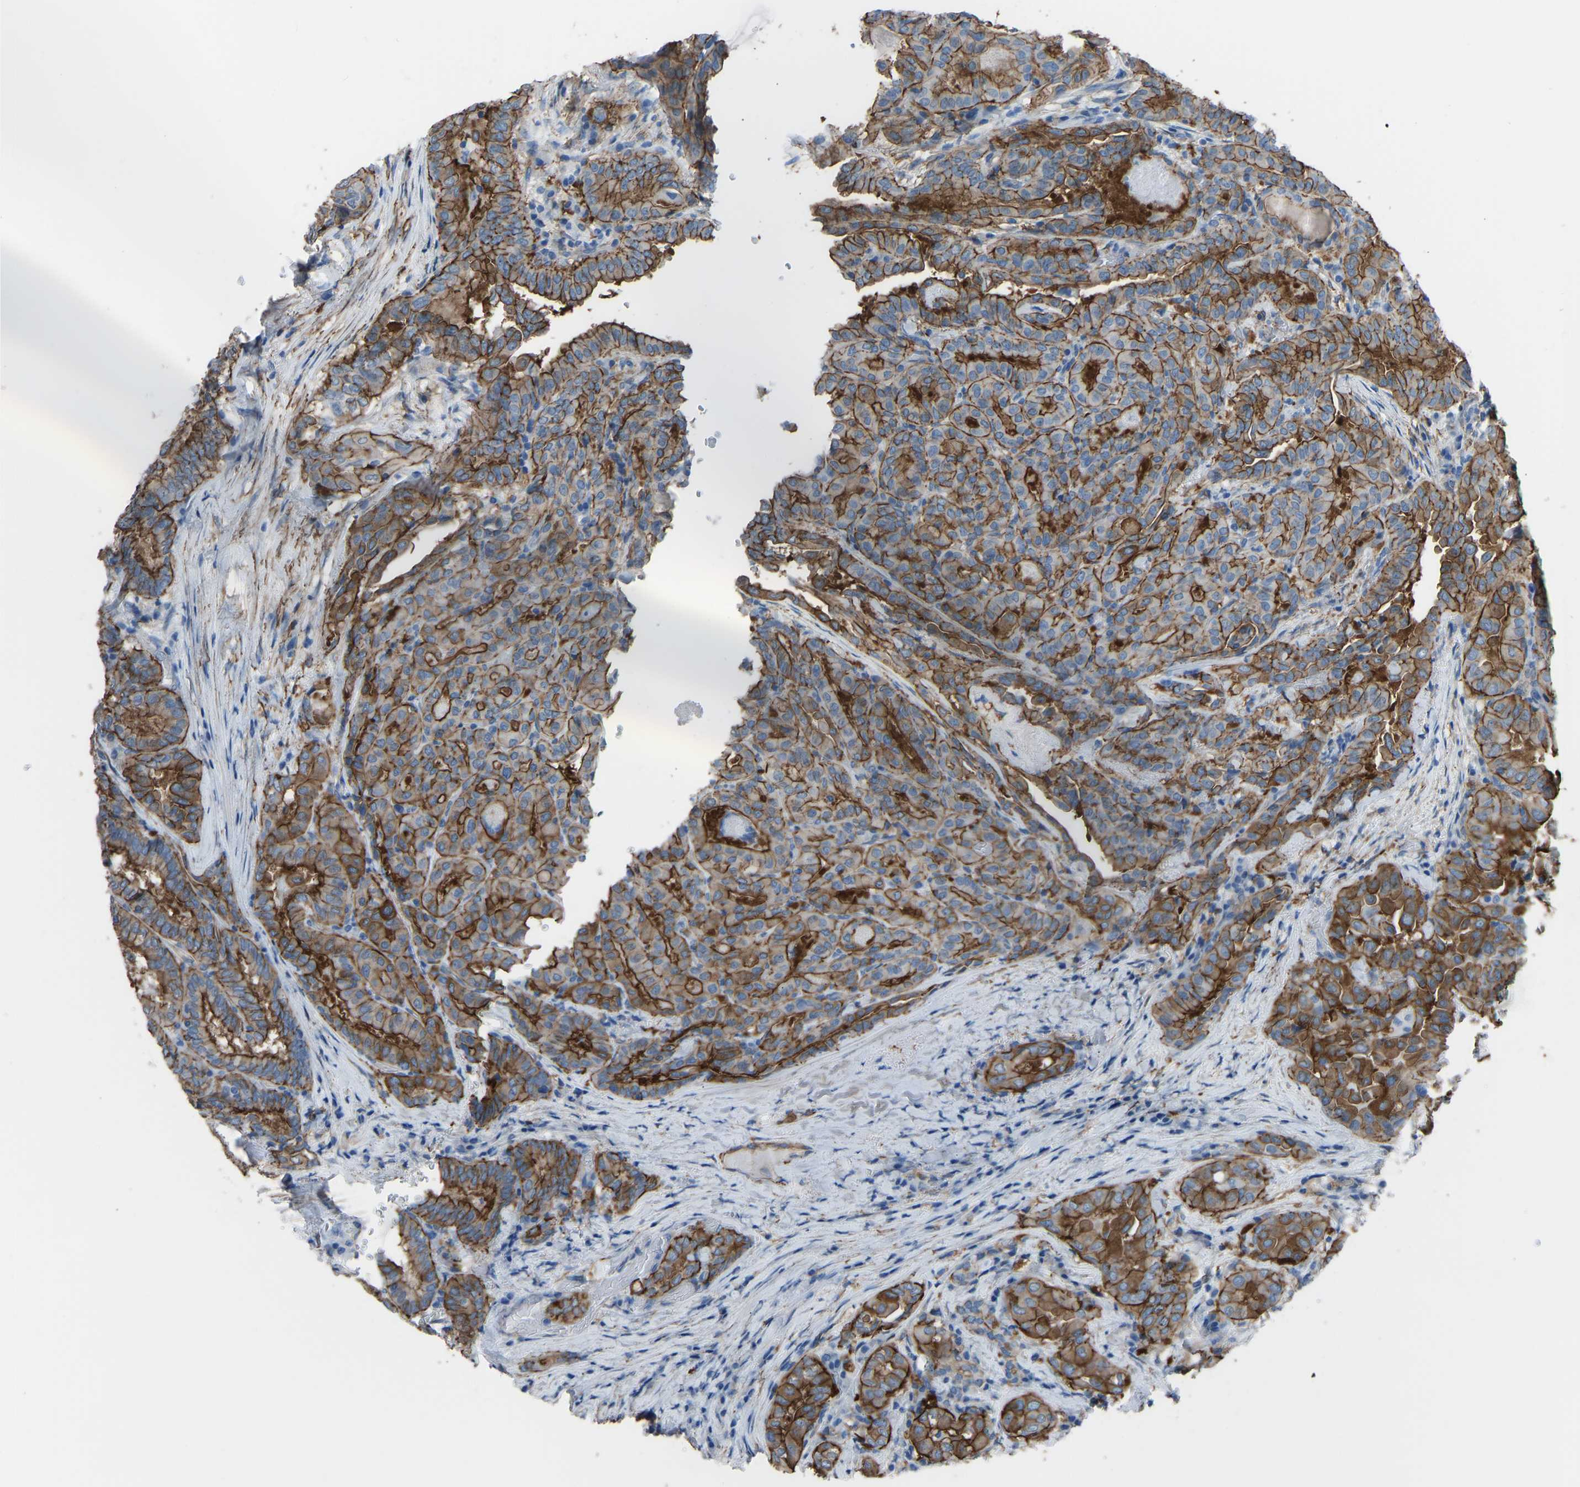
{"staining": {"intensity": "strong", "quantity": ">75%", "location": "cytoplasmic/membranous"}, "tissue": "thyroid cancer", "cell_type": "Tumor cells", "image_type": "cancer", "snomed": [{"axis": "morphology", "description": "Papillary adenocarcinoma, NOS"}, {"axis": "topography", "description": "Thyroid gland"}], "caption": "Thyroid cancer (papillary adenocarcinoma) tissue displays strong cytoplasmic/membranous staining in about >75% of tumor cells", "gene": "MYH10", "patient": {"sex": "female", "age": 42}}